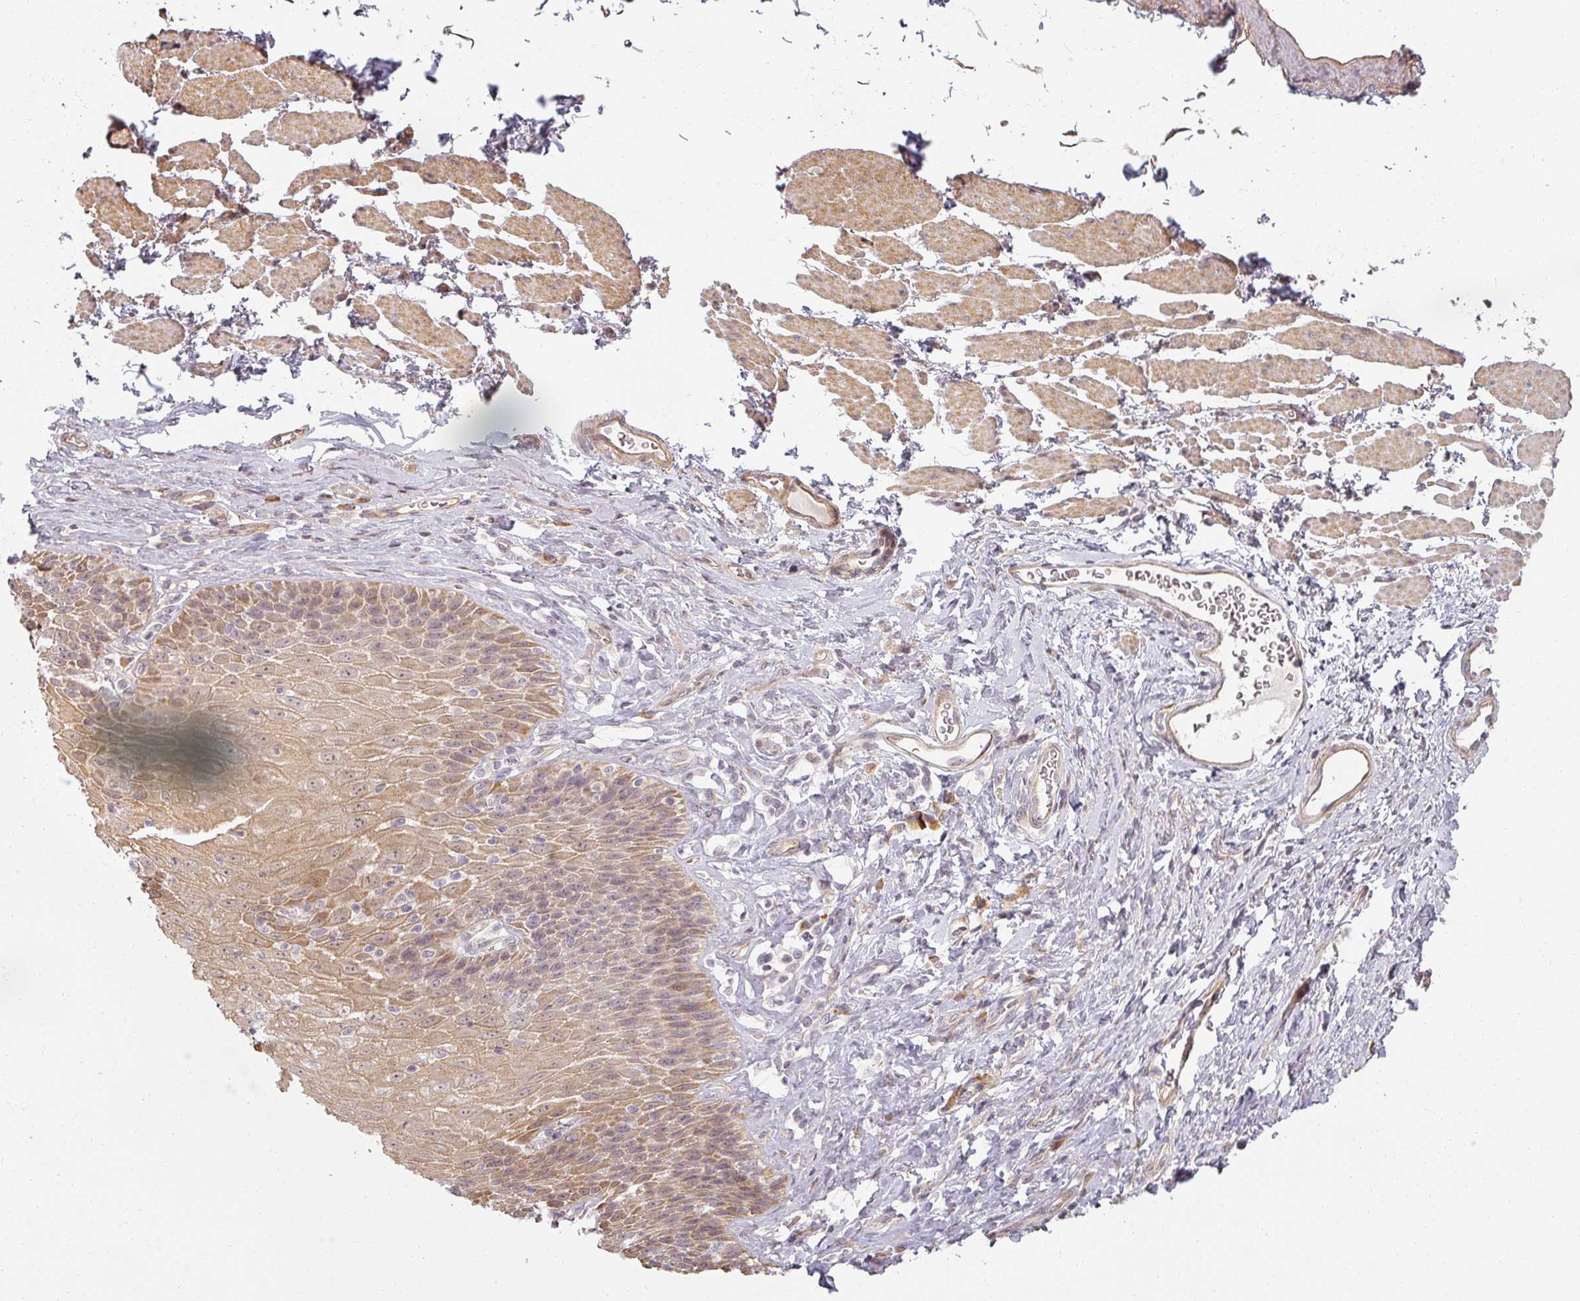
{"staining": {"intensity": "moderate", "quantity": ">75%", "location": "cytoplasmic/membranous,nuclear"}, "tissue": "esophagus", "cell_type": "Squamous epithelial cells", "image_type": "normal", "snomed": [{"axis": "morphology", "description": "Normal tissue, NOS"}, {"axis": "topography", "description": "Esophagus"}], "caption": "Immunohistochemistry (DAB) staining of normal esophagus reveals moderate cytoplasmic/membranous,nuclear protein positivity in approximately >75% of squamous epithelial cells. (brown staining indicates protein expression, while blue staining denotes nuclei).", "gene": "MED19", "patient": {"sex": "female", "age": 61}}